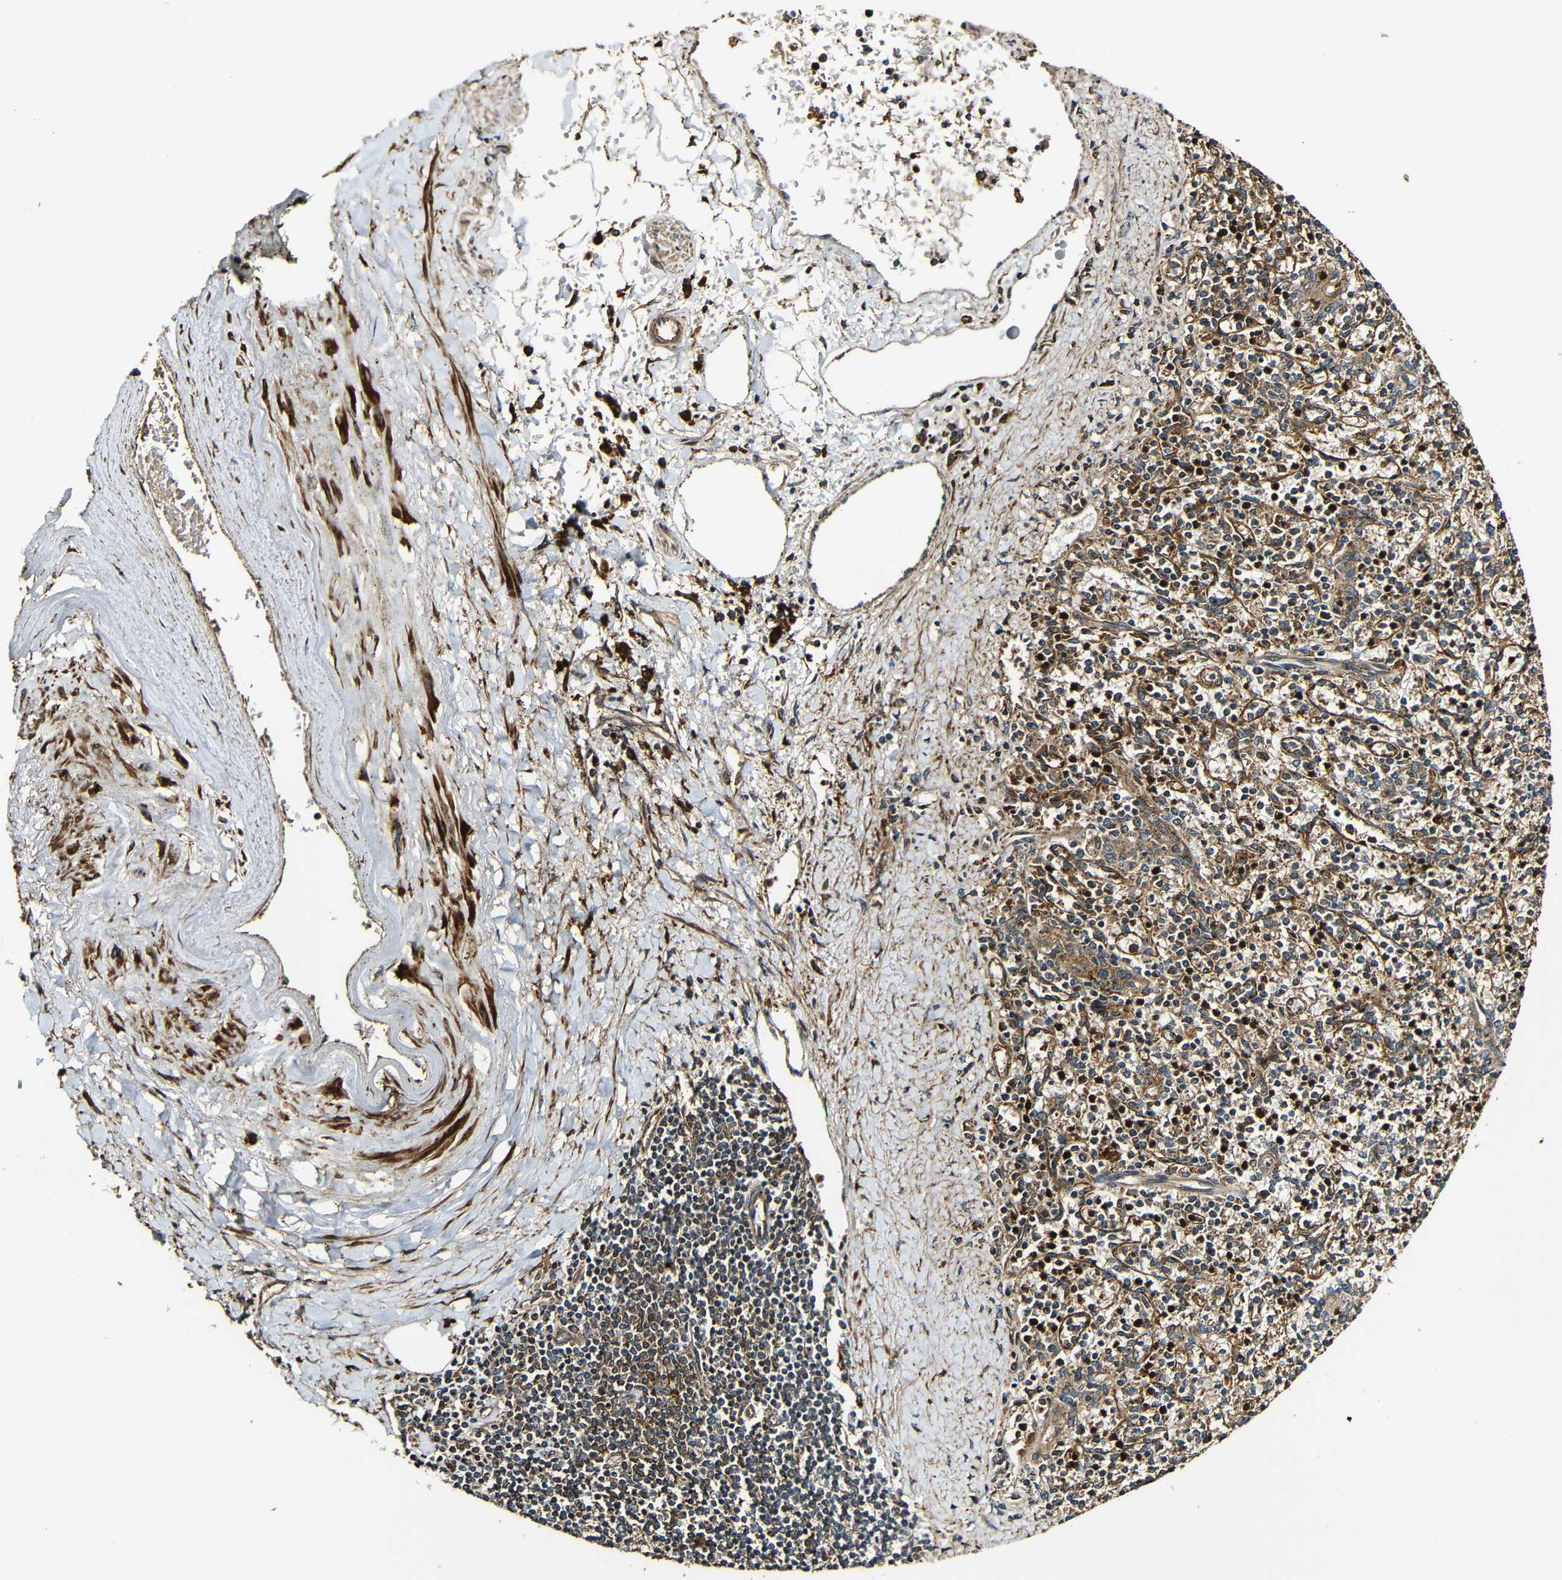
{"staining": {"intensity": "strong", "quantity": ">75%", "location": "cytoplasmic/membranous"}, "tissue": "spleen", "cell_type": "Cells in red pulp", "image_type": "normal", "snomed": [{"axis": "morphology", "description": "Normal tissue, NOS"}, {"axis": "topography", "description": "Spleen"}], "caption": "Brown immunohistochemical staining in unremarkable human spleen reveals strong cytoplasmic/membranous staining in approximately >75% of cells in red pulp.", "gene": "CASP8", "patient": {"sex": "male", "age": 72}}